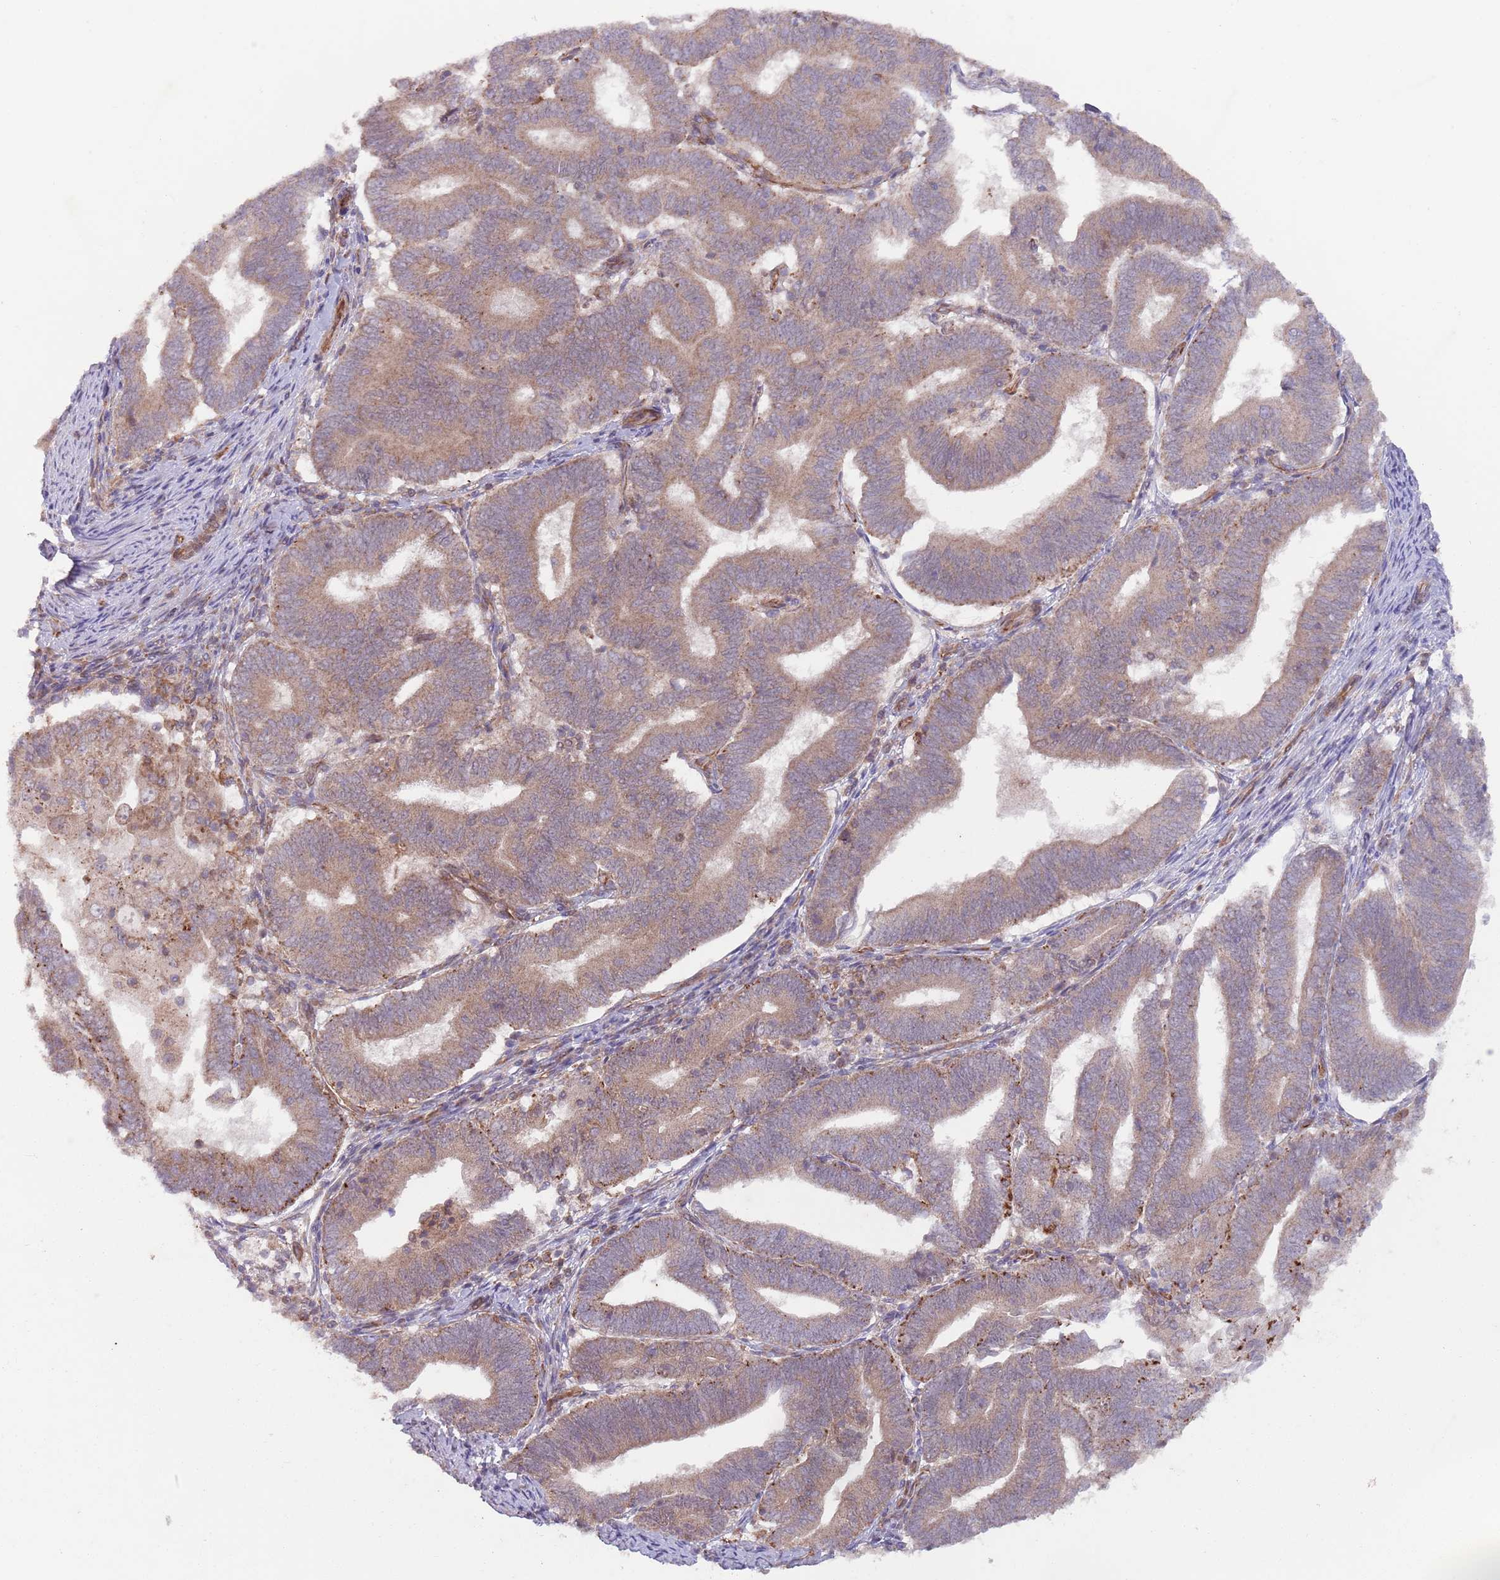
{"staining": {"intensity": "strong", "quantity": "25%-75%", "location": "cytoplasmic/membranous"}, "tissue": "endometrial cancer", "cell_type": "Tumor cells", "image_type": "cancer", "snomed": [{"axis": "morphology", "description": "Adenocarcinoma, NOS"}, {"axis": "topography", "description": "Endometrium"}], "caption": "Strong cytoplasmic/membranous protein staining is present in approximately 25%-75% of tumor cells in endometrial cancer (adenocarcinoma).", "gene": "CHD9", "patient": {"sex": "female", "age": 70}}